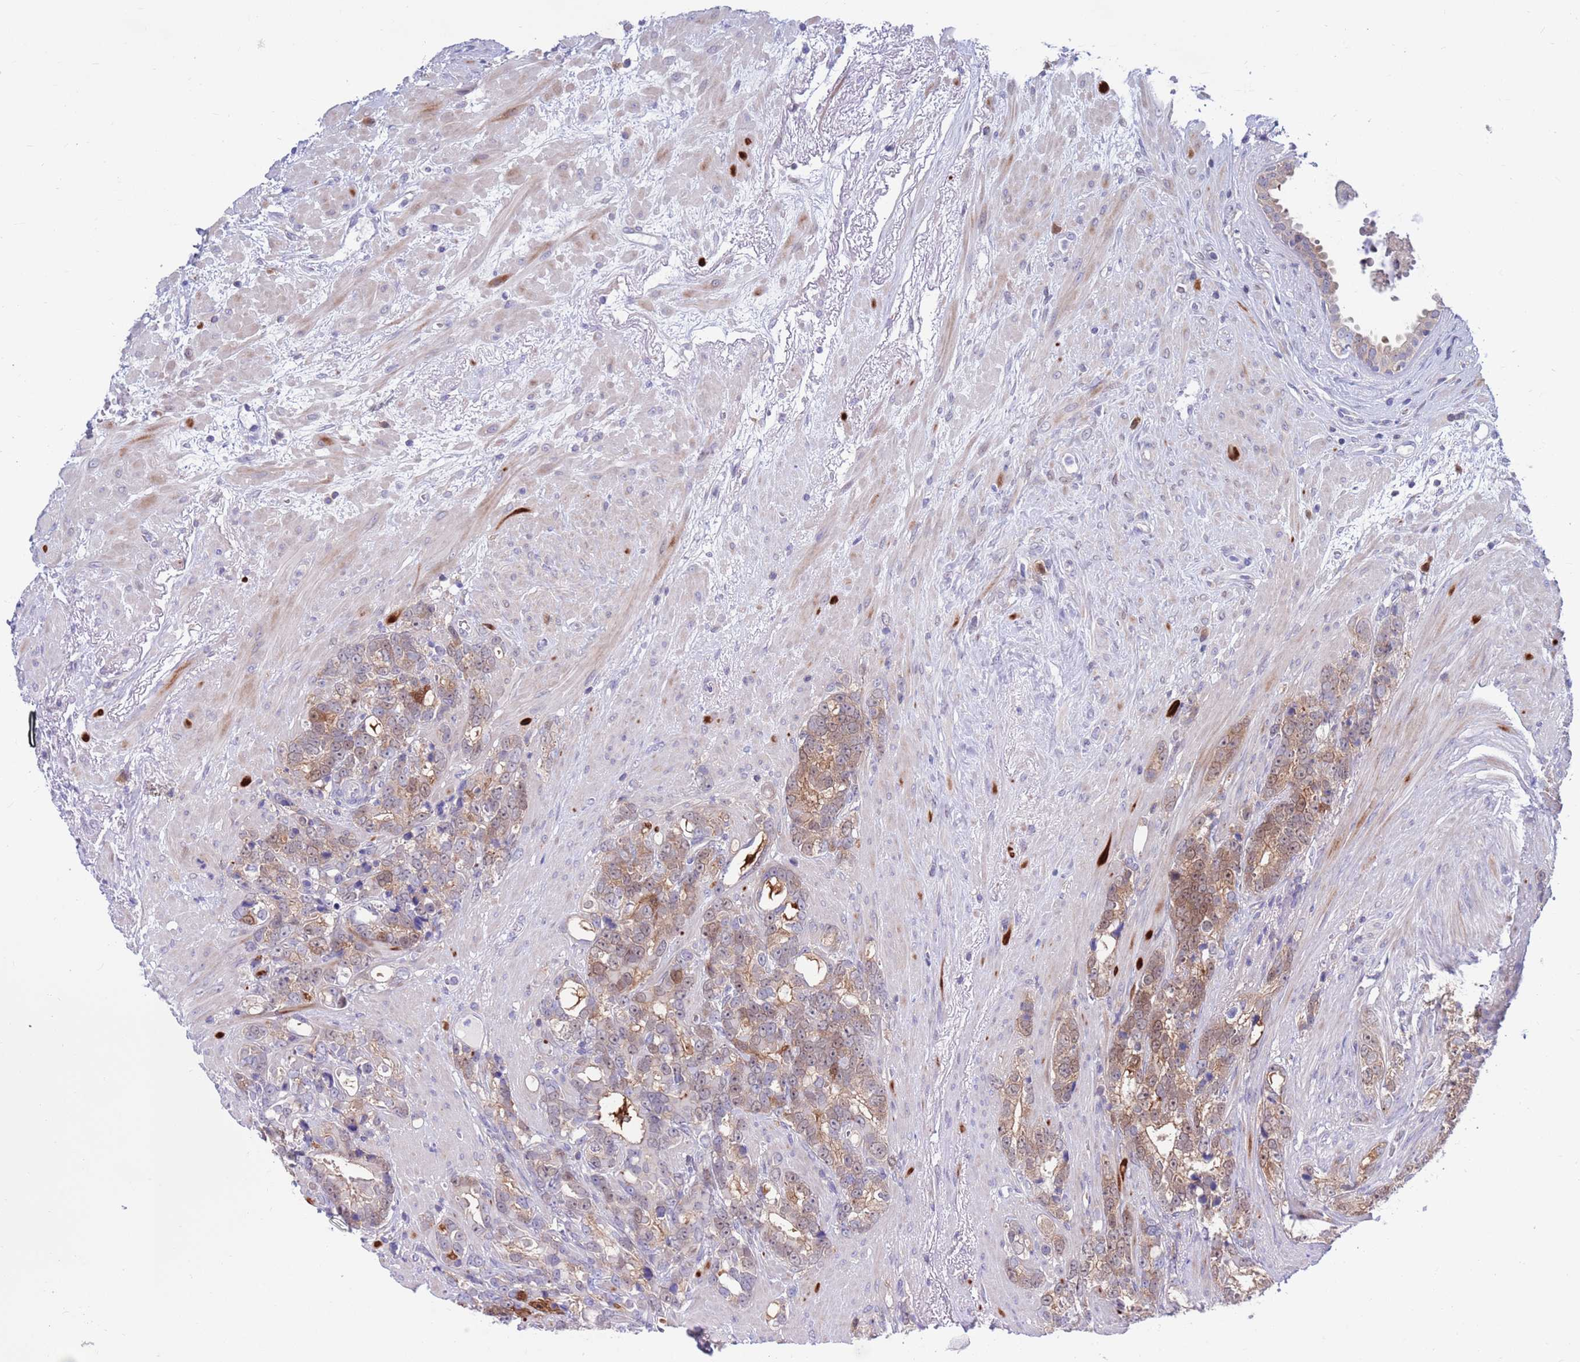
{"staining": {"intensity": "weak", "quantity": ">75%", "location": "cytoplasmic/membranous,nuclear"}, "tissue": "prostate cancer", "cell_type": "Tumor cells", "image_type": "cancer", "snomed": [{"axis": "morphology", "description": "Adenocarcinoma, High grade"}, {"axis": "topography", "description": "Prostate"}], "caption": "High-grade adenocarcinoma (prostate) stained with immunohistochemistry shows weak cytoplasmic/membranous and nuclear staining in approximately >75% of tumor cells. (IHC, brightfield microscopy, high magnification).", "gene": "KLHL29", "patient": {"sex": "male", "age": 74}}